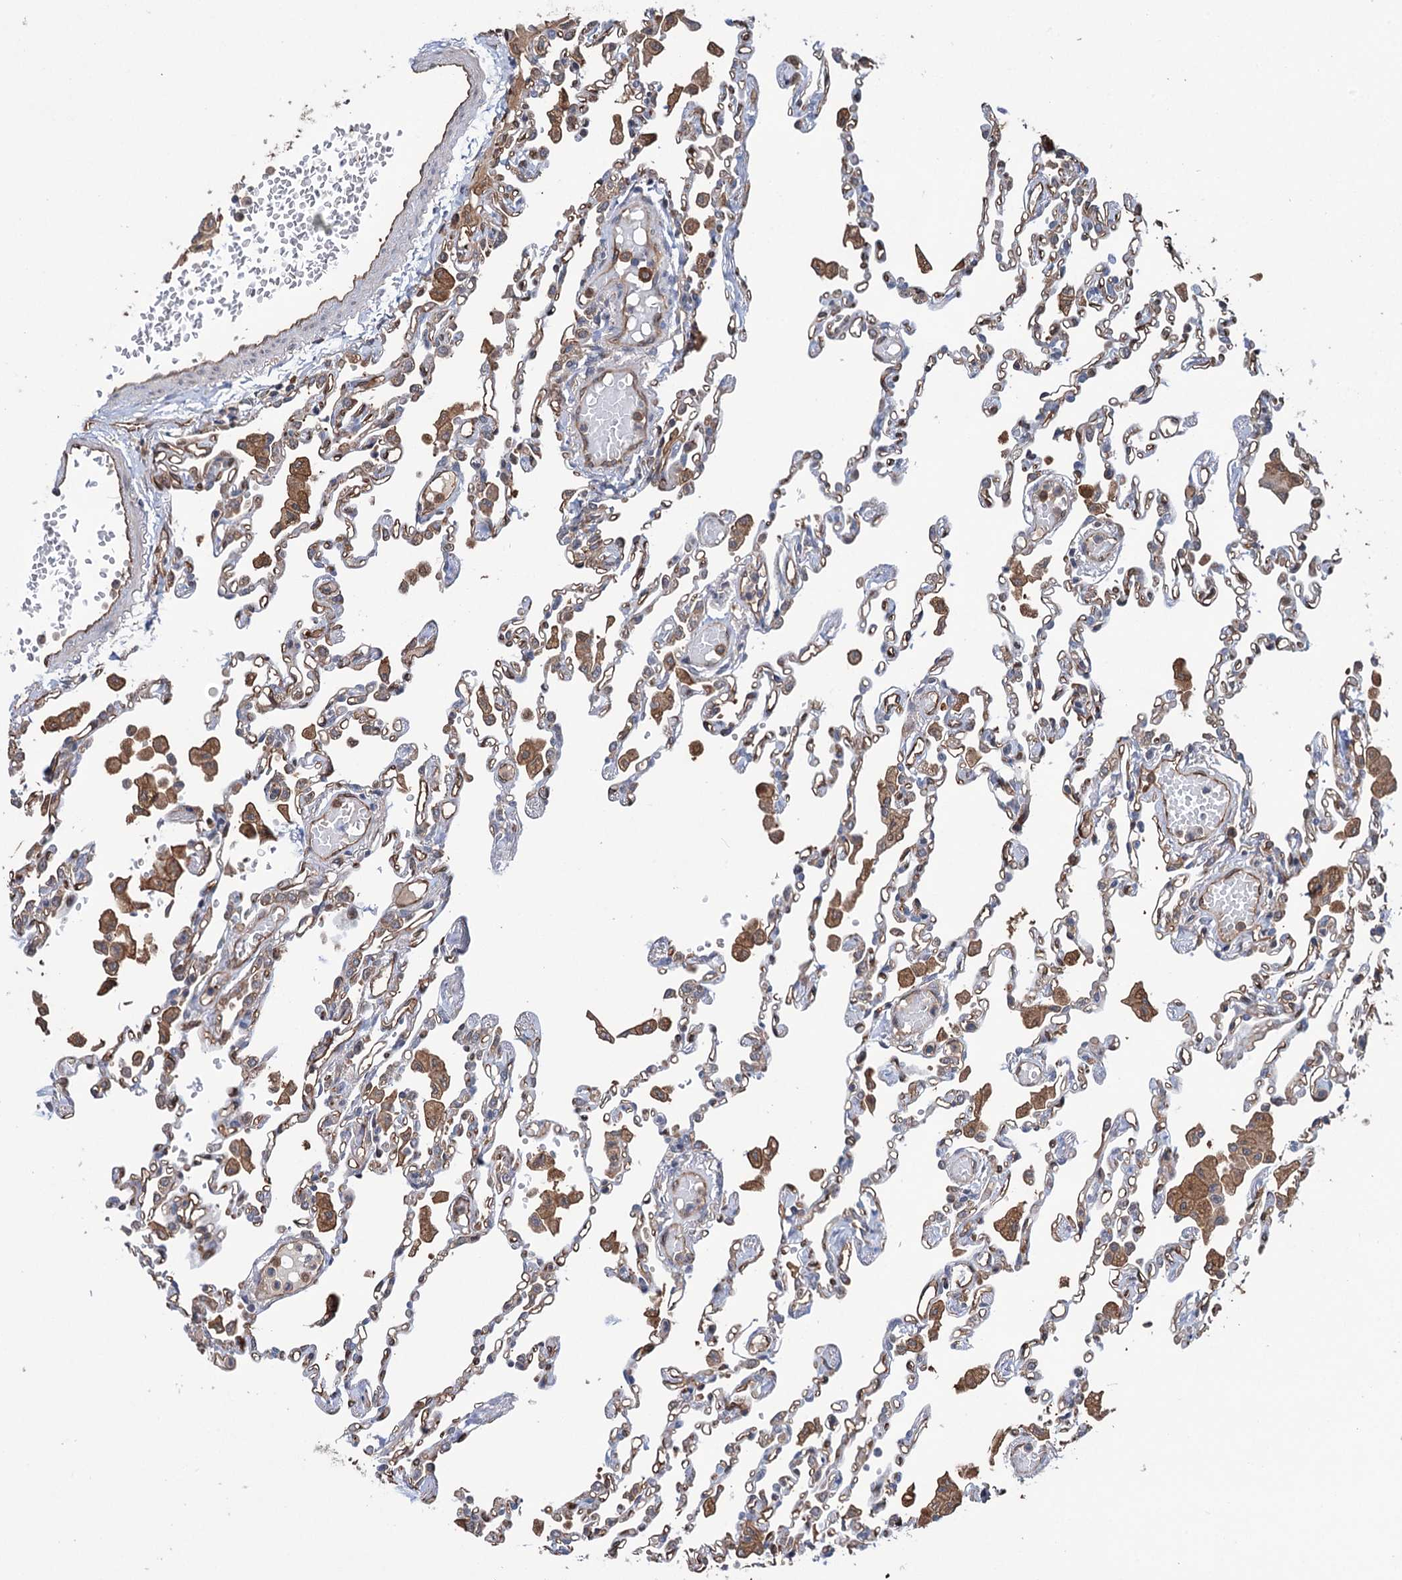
{"staining": {"intensity": "weak", "quantity": "25%-75%", "location": "cytoplasmic/membranous"}, "tissue": "lung", "cell_type": "Alveolar cells", "image_type": "normal", "snomed": [{"axis": "morphology", "description": "Normal tissue, NOS"}, {"axis": "topography", "description": "Bronchus"}, {"axis": "topography", "description": "Lung"}], "caption": "About 25%-75% of alveolar cells in benign human lung show weak cytoplasmic/membranous protein positivity as visualized by brown immunohistochemical staining.", "gene": "NCAPD2", "patient": {"sex": "female", "age": 49}}